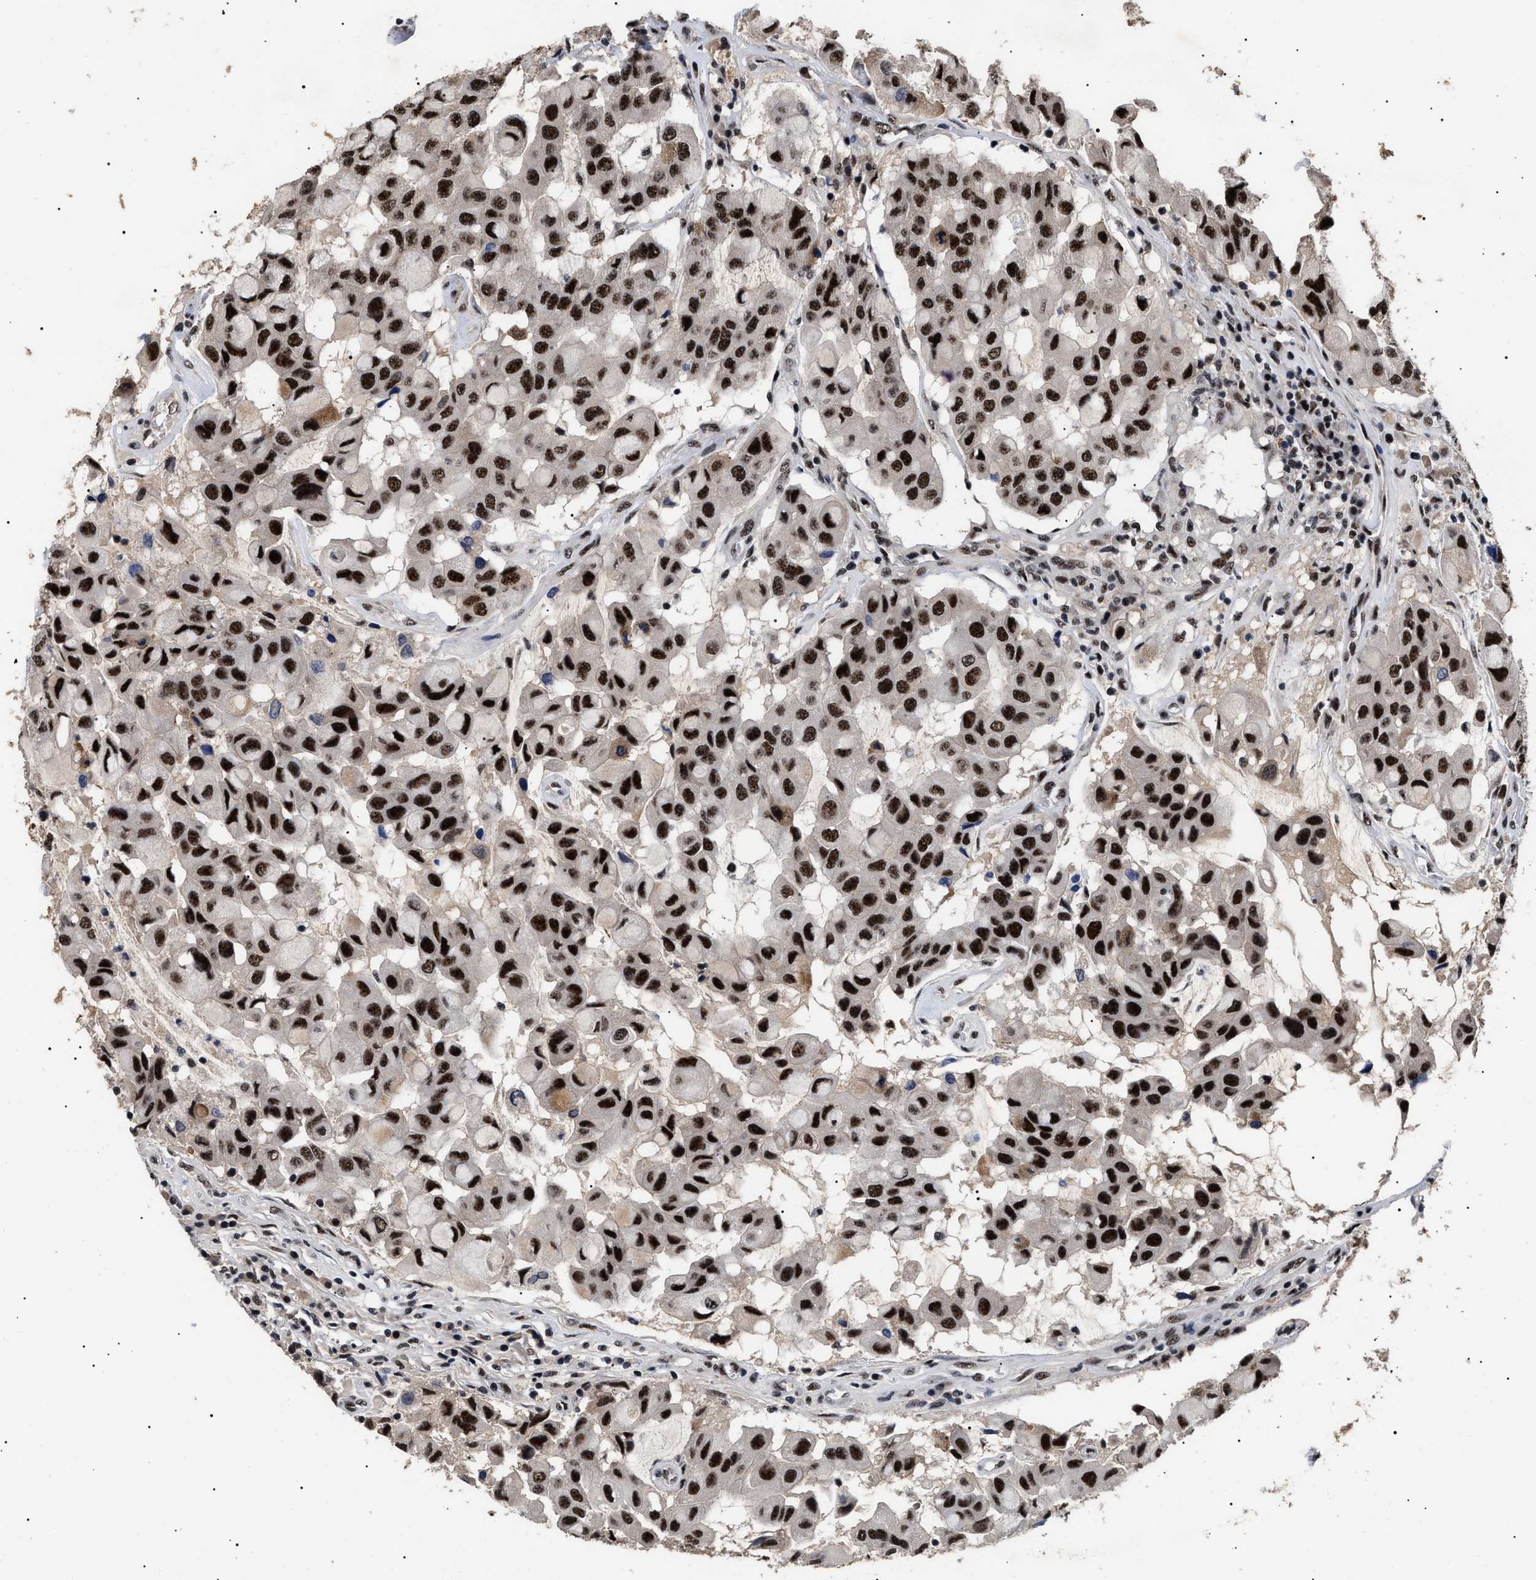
{"staining": {"intensity": "strong", "quantity": ">75%", "location": "nuclear"}, "tissue": "breast cancer", "cell_type": "Tumor cells", "image_type": "cancer", "snomed": [{"axis": "morphology", "description": "Duct carcinoma"}, {"axis": "topography", "description": "Breast"}], "caption": "High-magnification brightfield microscopy of breast infiltrating ductal carcinoma stained with DAB (3,3'-diaminobenzidine) (brown) and counterstained with hematoxylin (blue). tumor cells exhibit strong nuclear expression is identified in approximately>75% of cells.", "gene": "CAAP1", "patient": {"sex": "female", "age": 27}}